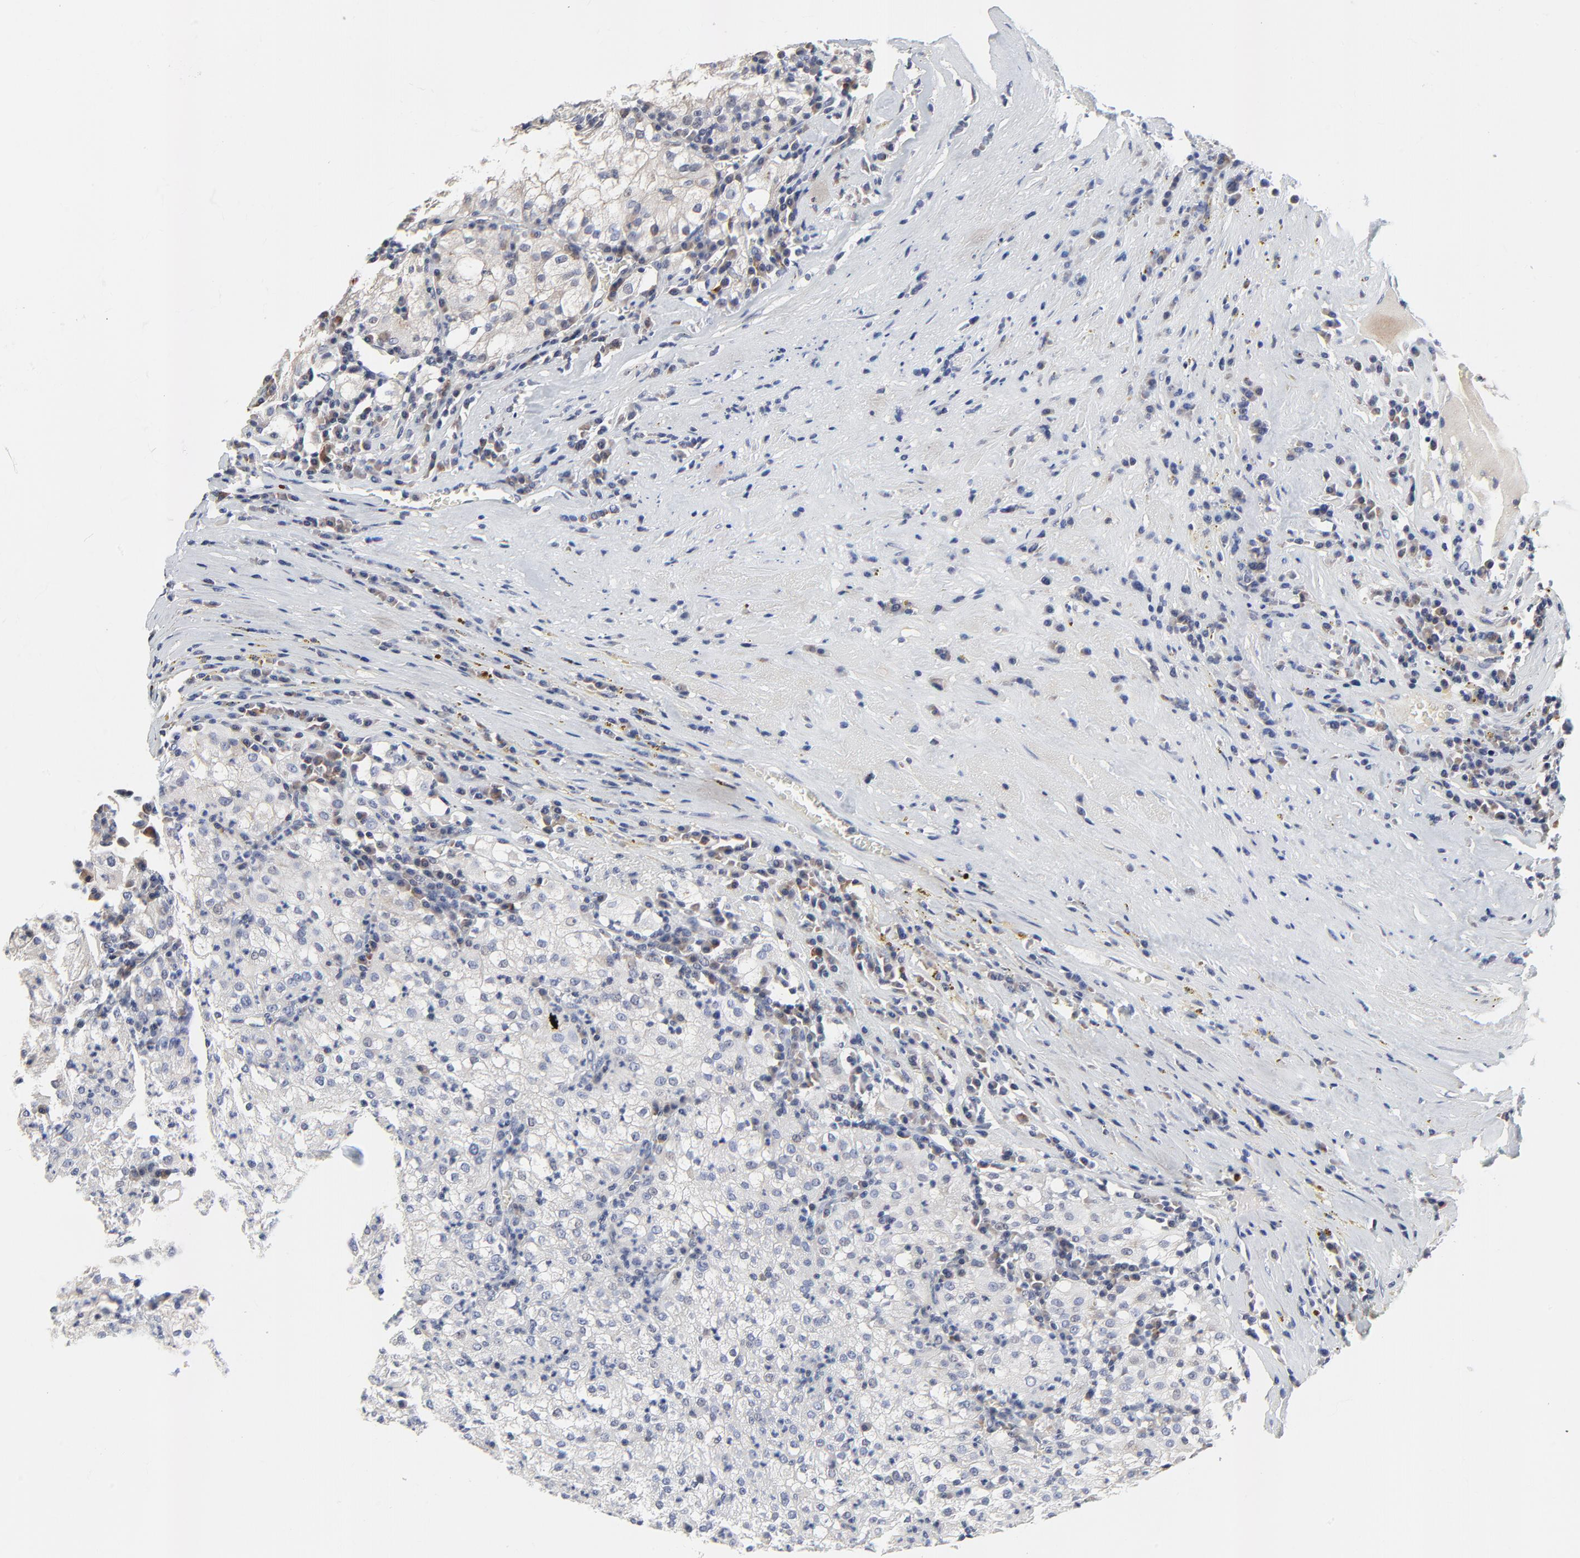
{"staining": {"intensity": "negative", "quantity": "none", "location": "none"}, "tissue": "renal cancer", "cell_type": "Tumor cells", "image_type": "cancer", "snomed": [{"axis": "morphology", "description": "Adenocarcinoma, NOS"}, {"axis": "topography", "description": "Kidney"}], "caption": "The immunohistochemistry (IHC) micrograph has no significant positivity in tumor cells of renal adenocarcinoma tissue.", "gene": "NLGN3", "patient": {"sex": "male", "age": 59}}